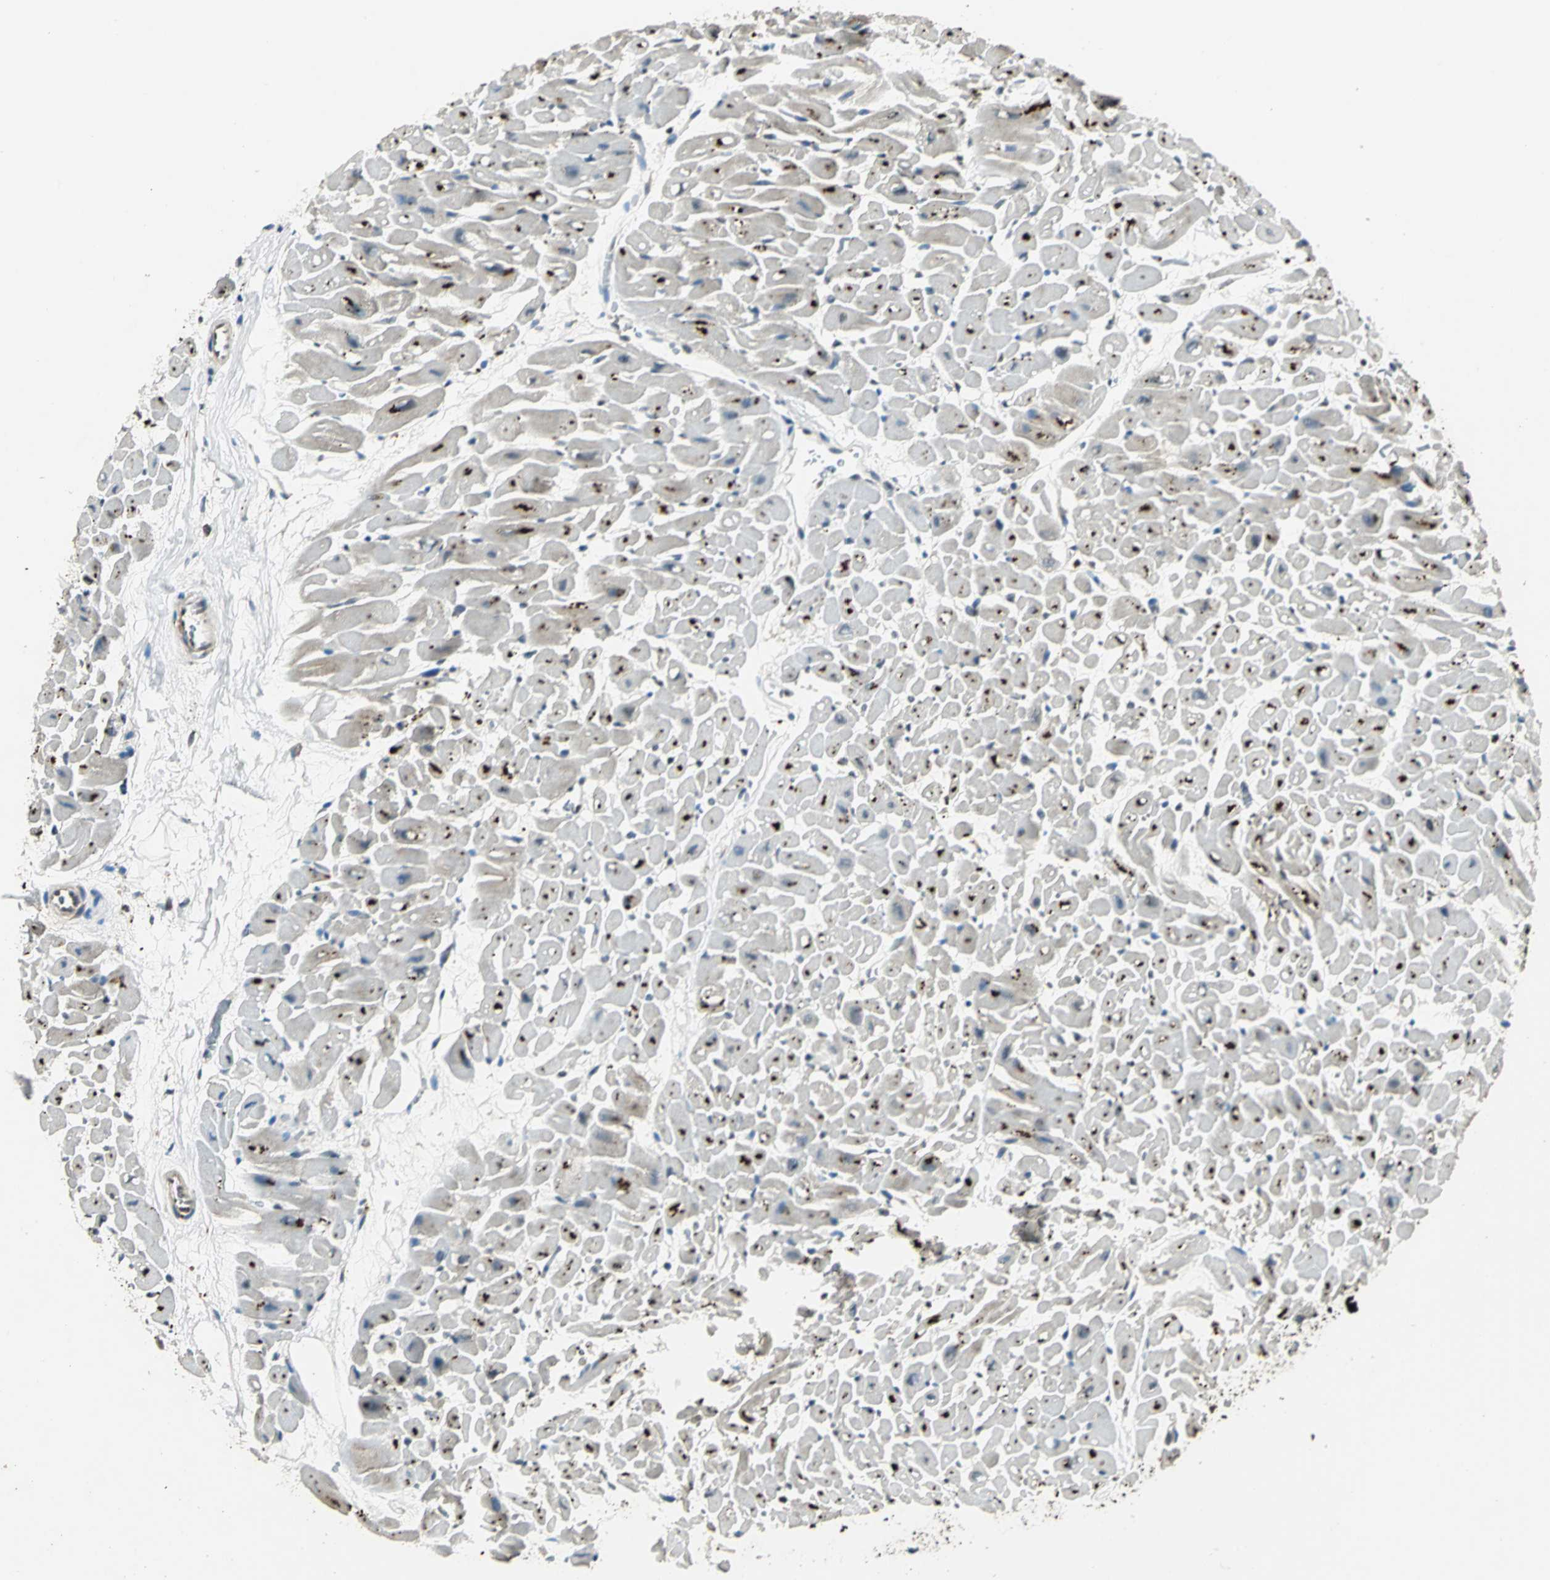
{"staining": {"intensity": "moderate", "quantity": "25%-75%", "location": "cytoplasmic/membranous"}, "tissue": "heart muscle", "cell_type": "Cardiomyocytes", "image_type": "normal", "snomed": [{"axis": "morphology", "description": "Normal tissue, NOS"}, {"axis": "topography", "description": "Heart"}], "caption": "Immunohistochemical staining of benign human heart muscle reveals medium levels of moderate cytoplasmic/membranous positivity in approximately 25%-75% of cardiomyocytes.", "gene": "PPP1R13L", "patient": {"sex": "male", "age": 45}}